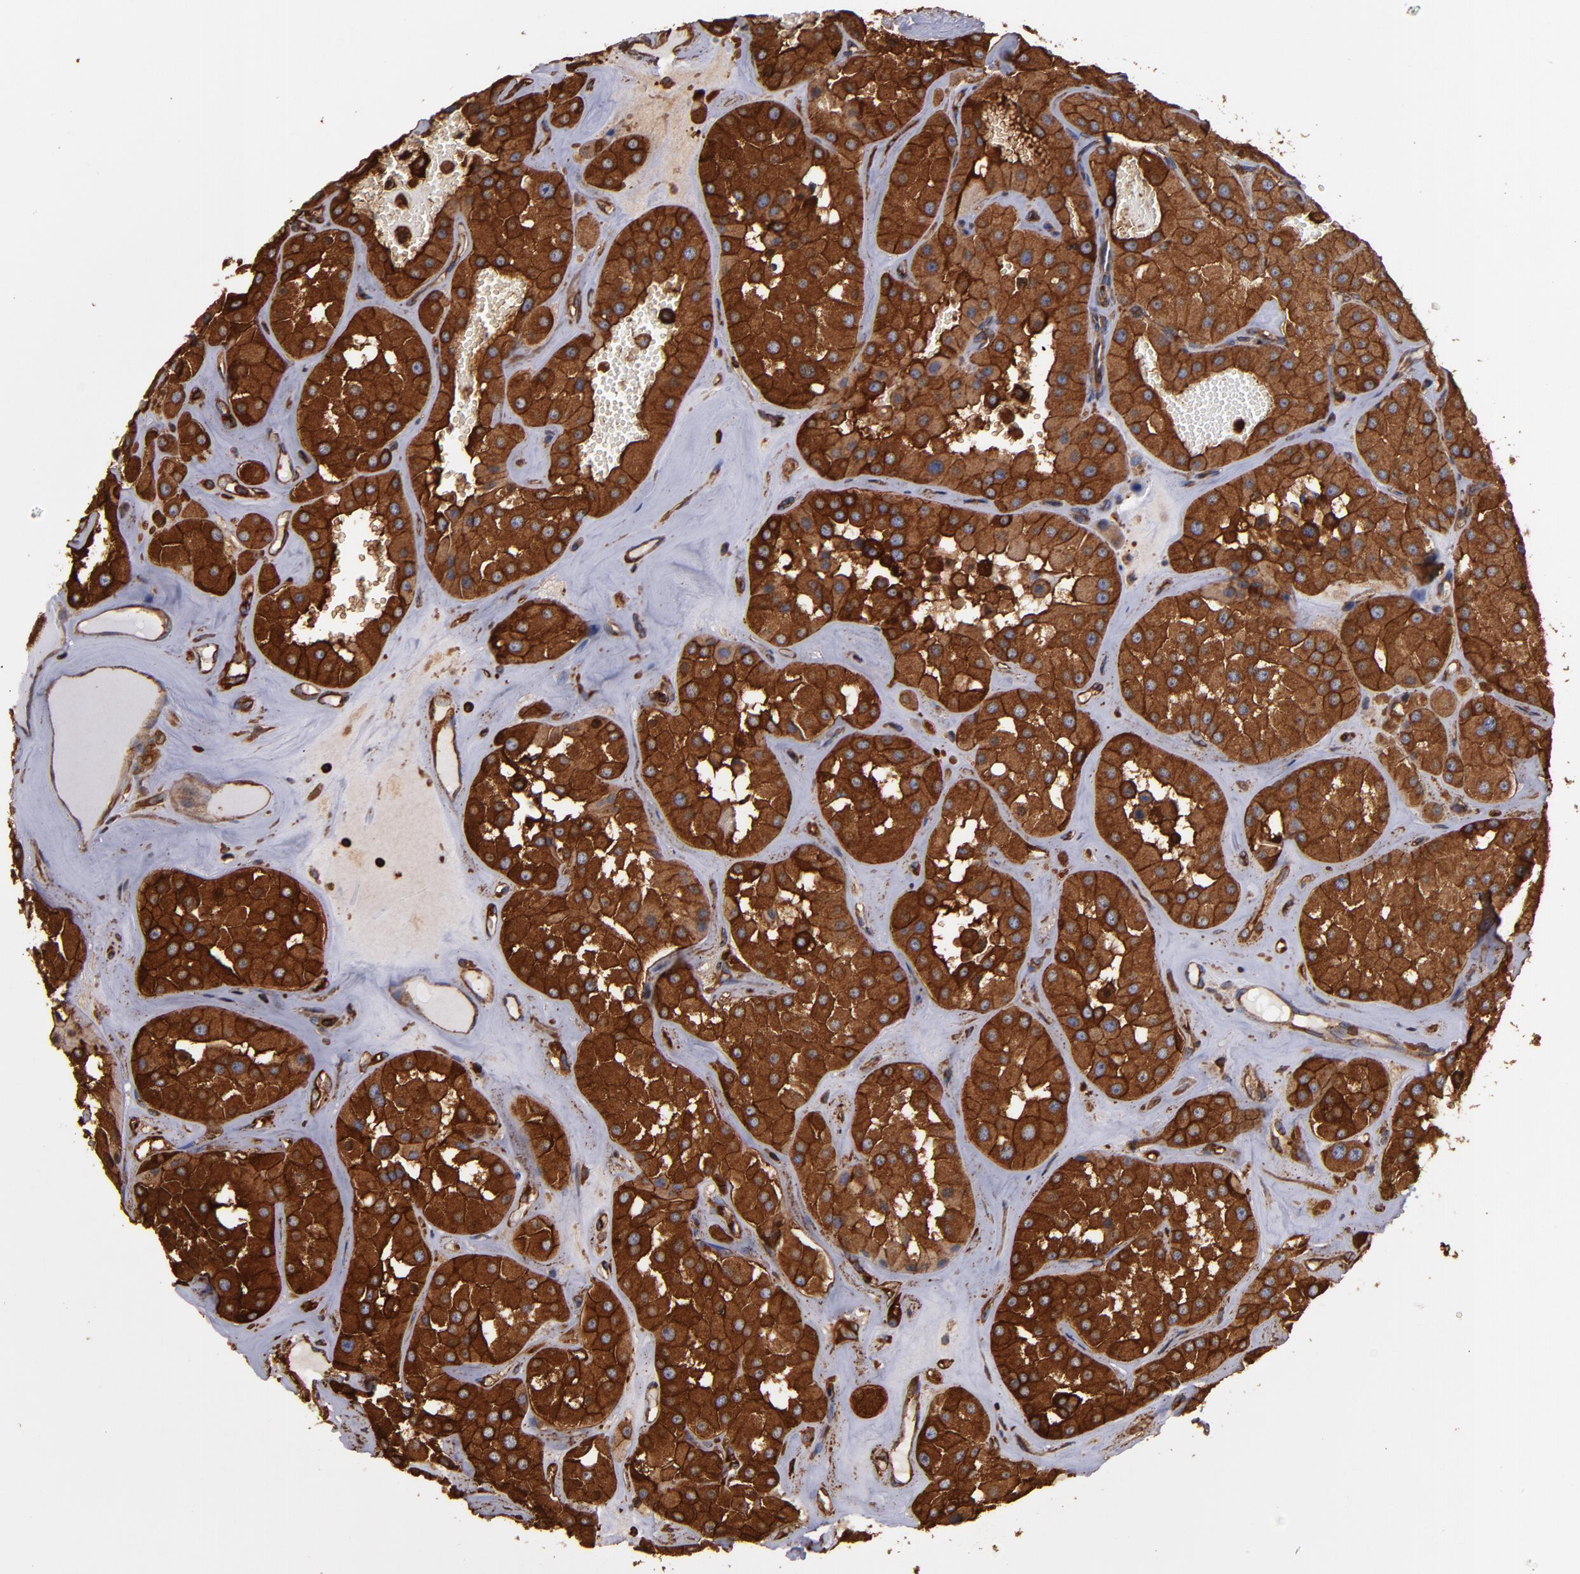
{"staining": {"intensity": "strong", "quantity": ">75%", "location": "cytoplasmic/membranous"}, "tissue": "renal cancer", "cell_type": "Tumor cells", "image_type": "cancer", "snomed": [{"axis": "morphology", "description": "Adenocarcinoma, uncertain malignant potential"}, {"axis": "topography", "description": "Kidney"}], "caption": "This micrograph demonstrates IHC staining of human renal cancer (adenocarcinoma,  uncertain malignant potential), with high strong cytoplasmic/membranous expression in approximately >75% of tumor cells.", "gene": "ACTN4", "patient": {"sex": "male", "age": 63}}